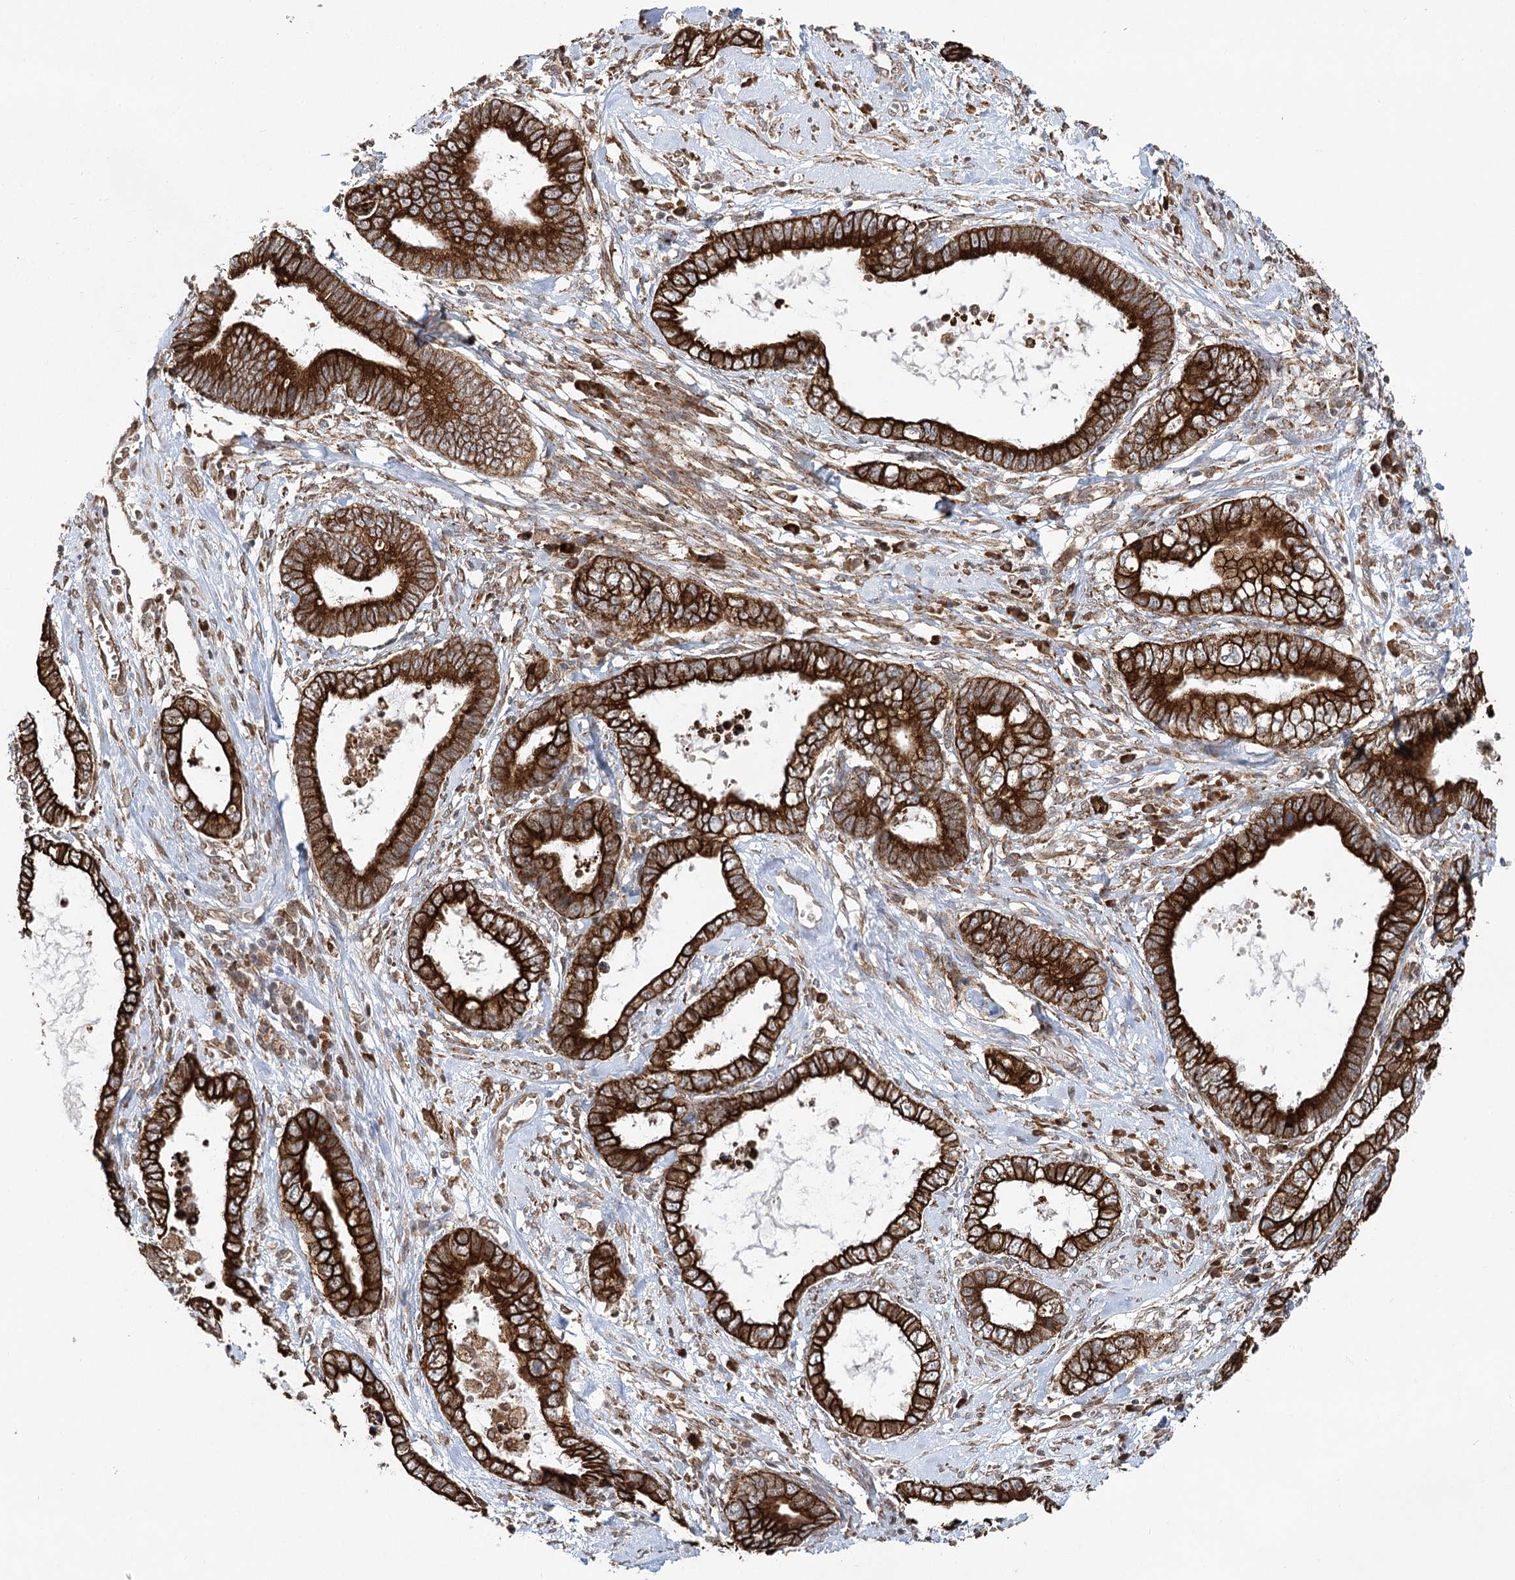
{"staining": {"intensity": "strong", "quantity": ">75%", "location": "cytoplasmic/membranous"}, "tissue": "cervical cancer", "cell_type": "Tumor cells", "image_type": "cancer", "snomed": [{"axis": "morphology", "description": "Adenocarcinoma, NOS"}, {"axis": "topography", "description": "Cervix"}], "caption": "Approximately >75% of tumor cells in human cervical cancer reveal strong cytoplasmic/membranous protein positivity as visualized by brown immunohistochemical staining.", "gene": "DNAJB14", "patient": {"sex": "female", "age": 44}}